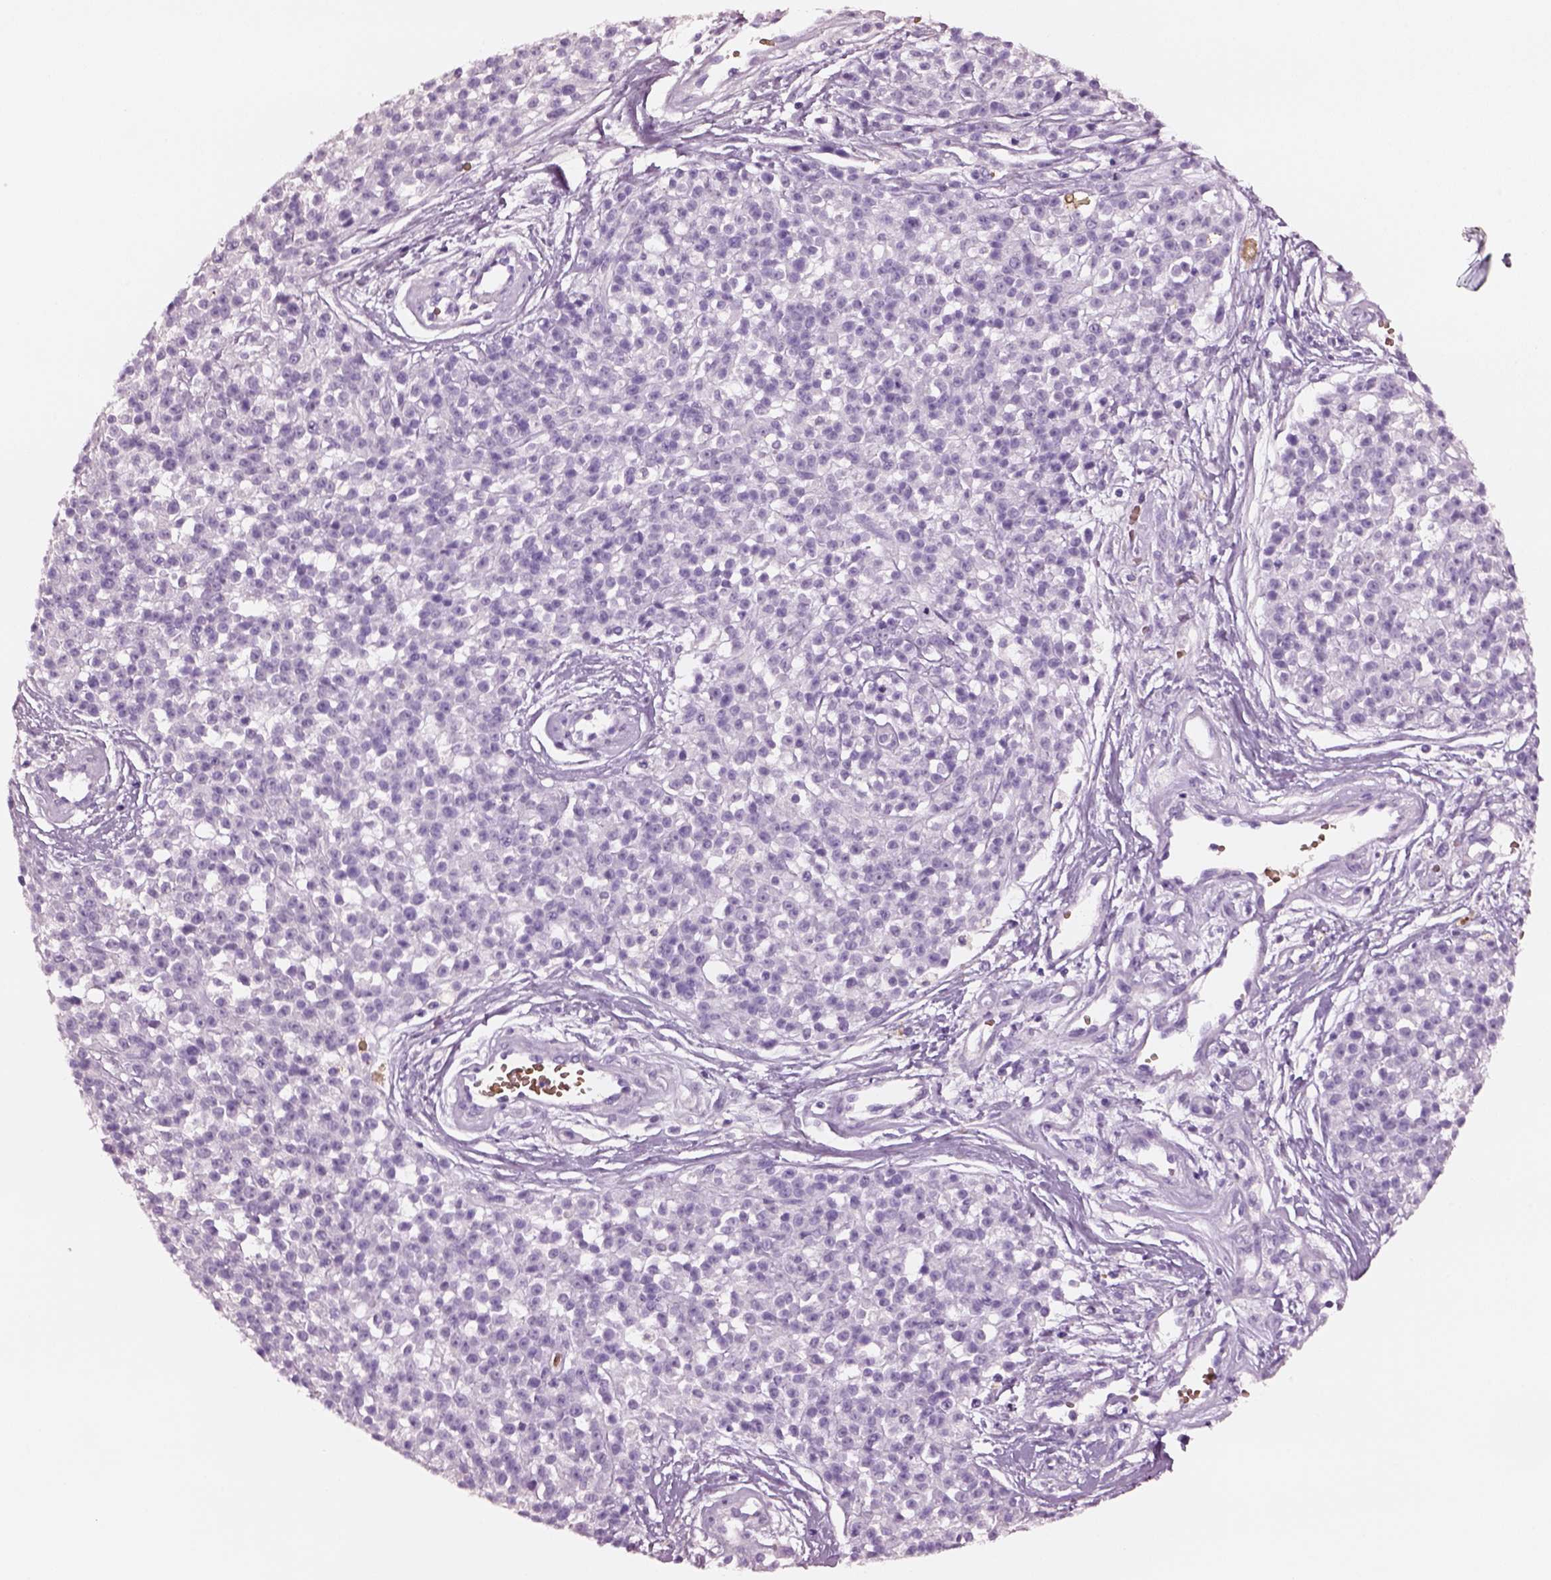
{"staining": {"intensity": "negative", "quantity": "none", "location": "none"}, "tissue": "melanoma", "cell_type": "Tumor cells", "image_type": "cancer", "snomed": [{"axis": "morphology", "description": "Malignant melanoma, NOS"}, {"axis": "topography", "description": "Skin"}, {"axis": "topography", "description": "Skin of trunk"}], "caption": "There is no significant positivity in tumor cells of melanoma.", "gene": "ELSPBP1", "patient": {"sex": "male", "age": 74}}